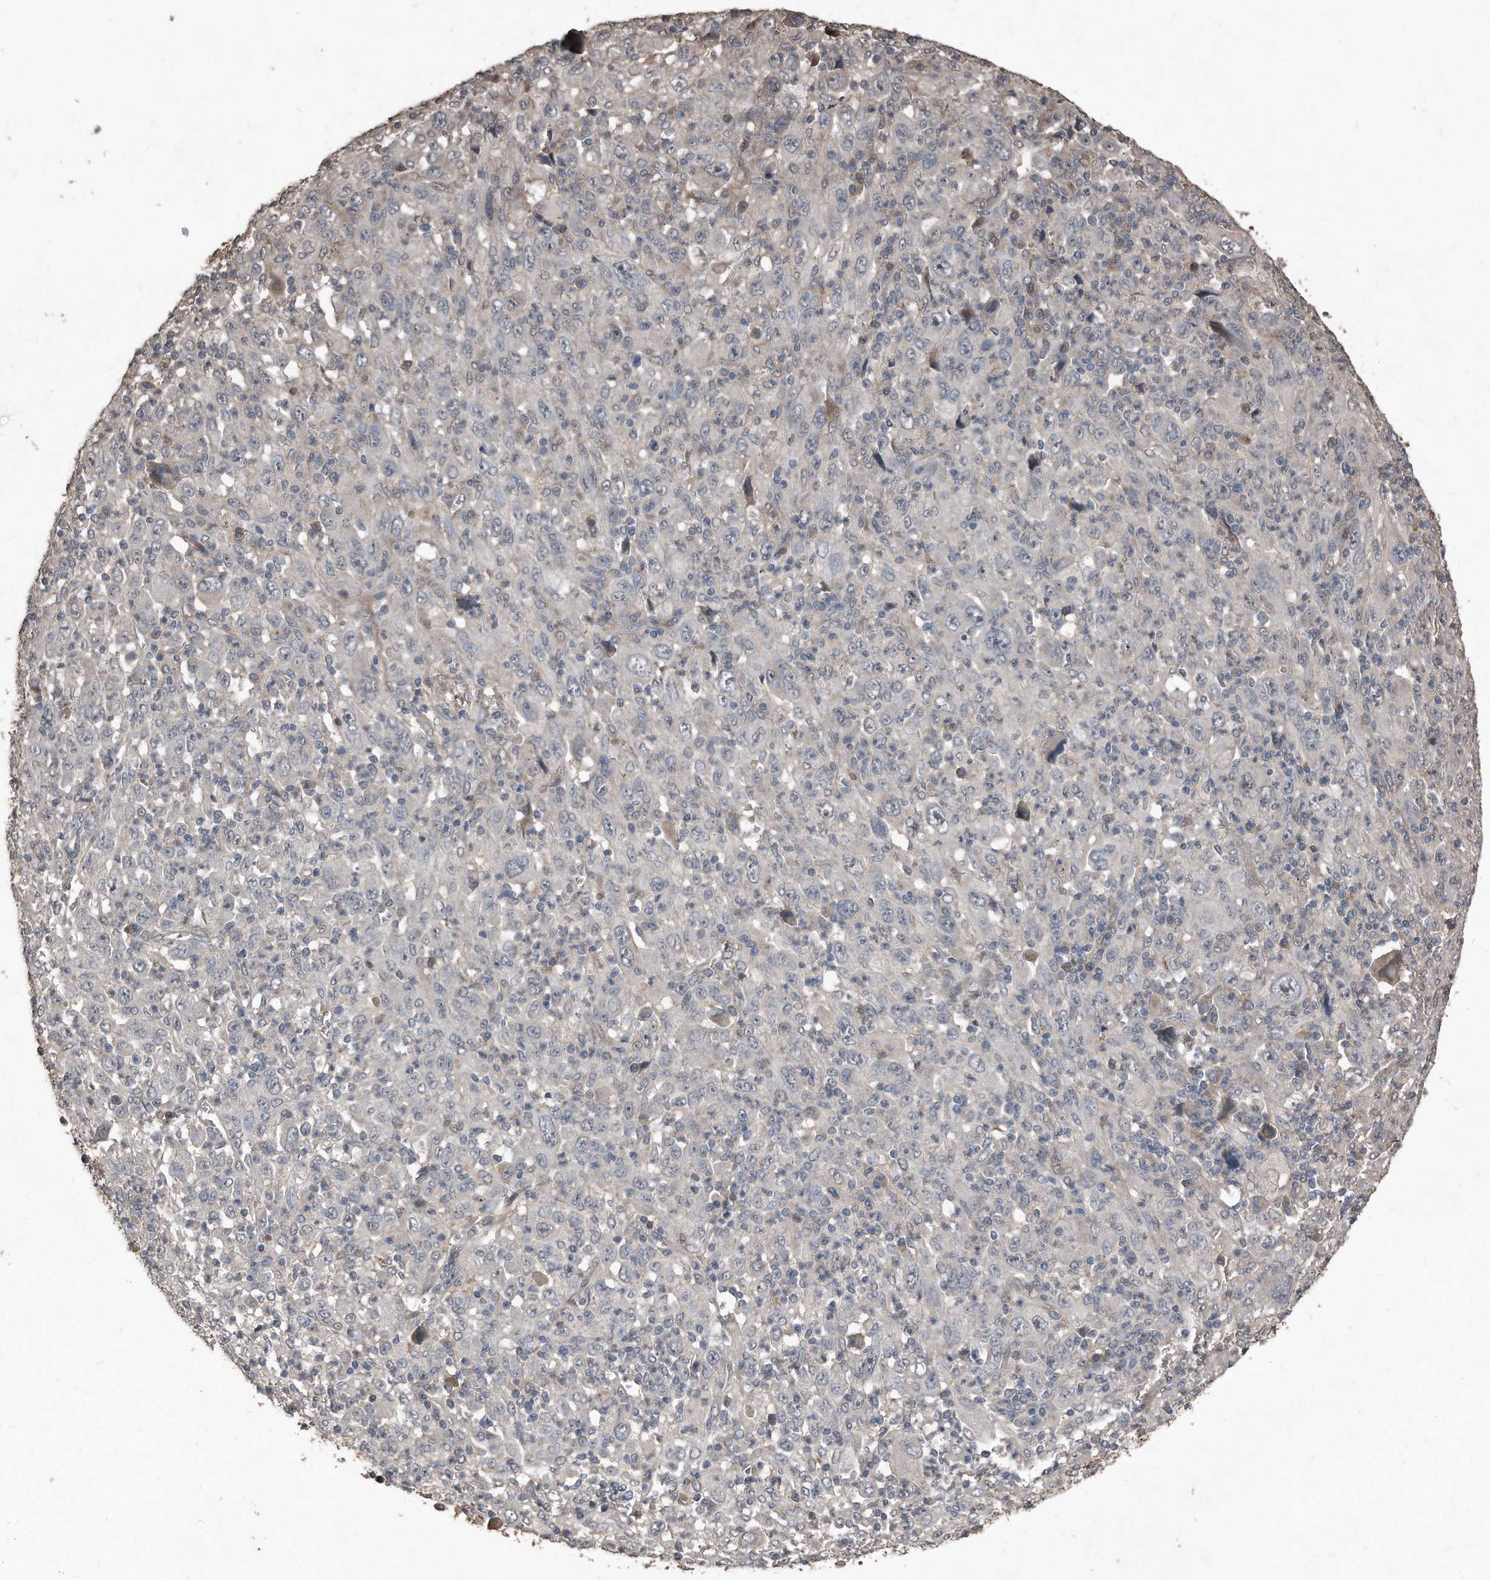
{"staining": {"intensity": "negative", "quantity": "none", "location": "none"}, "tissue": "melanoma", "cell_type": "Tumor cells", "image_type": "cancer", "snomed": [{"axis": "morphology", "description": "Malignant melanoma, Metastatic site"}, {"axis": "topography", "description": "Skin"}], "caption": "Immunohistochemical staining of human melanoma demonstrates no significant expression in tumor cells.", "gene": "ANKRD10", "patient": {"sex": "female", "age": 56}}